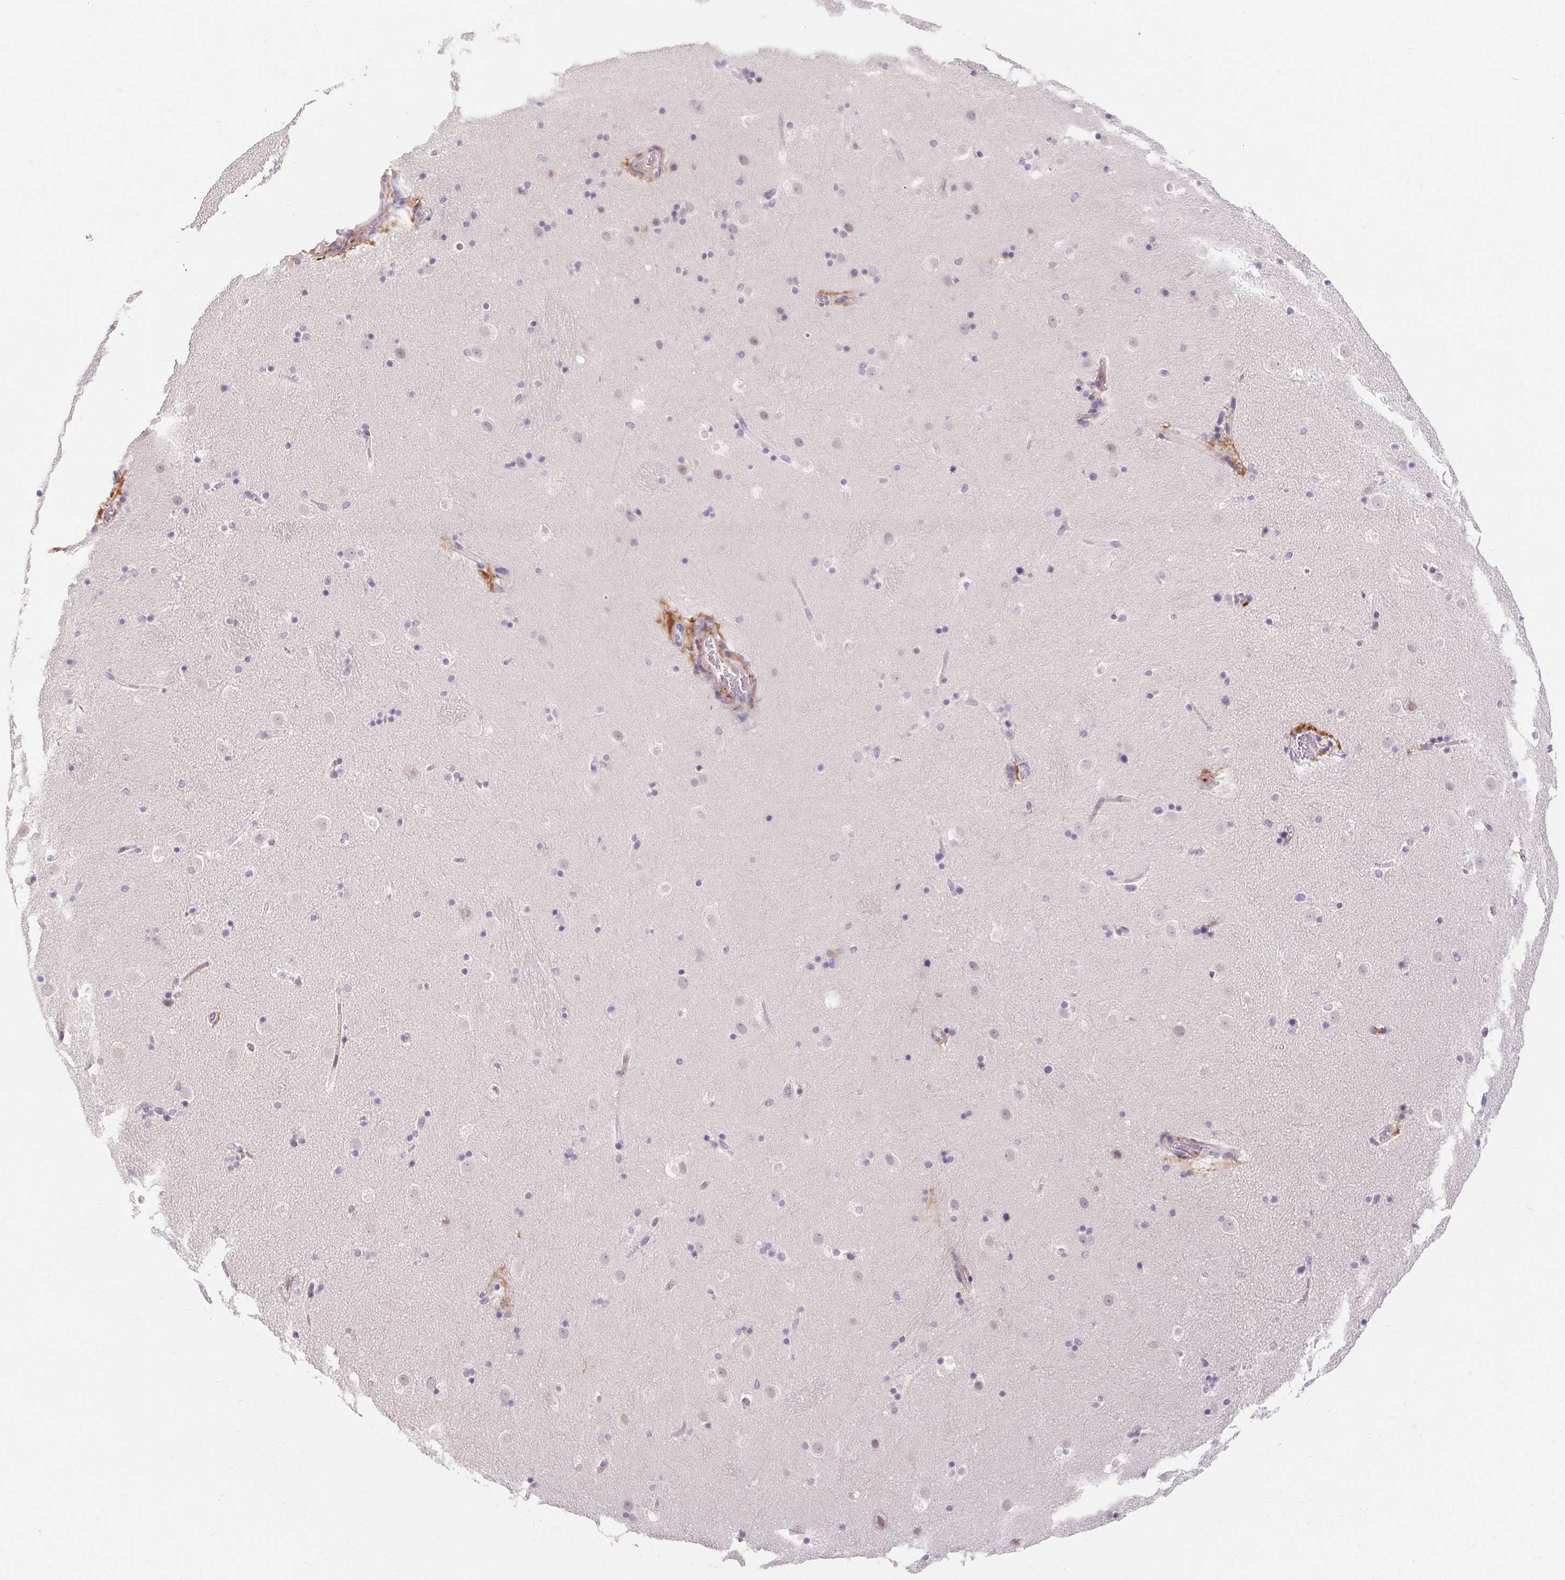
{"staining": {"intensity": "negative", "quantity": "none", "location": "none"}, "tissue": "caudate", "cell_type": "Glial cells", "image_type": "normal", "snomed": [{"axis": "morphology", "description": "Normal tissue, NOS"}, {"axis": "topography", "description": "Lateral ventricle wall"}], "caption": "This is an IHC micrograph of benign human caudate. There is no positivity in glial cells.", "gene": "TMEM52B", "patient": {"sex": "male", "age": 37}}